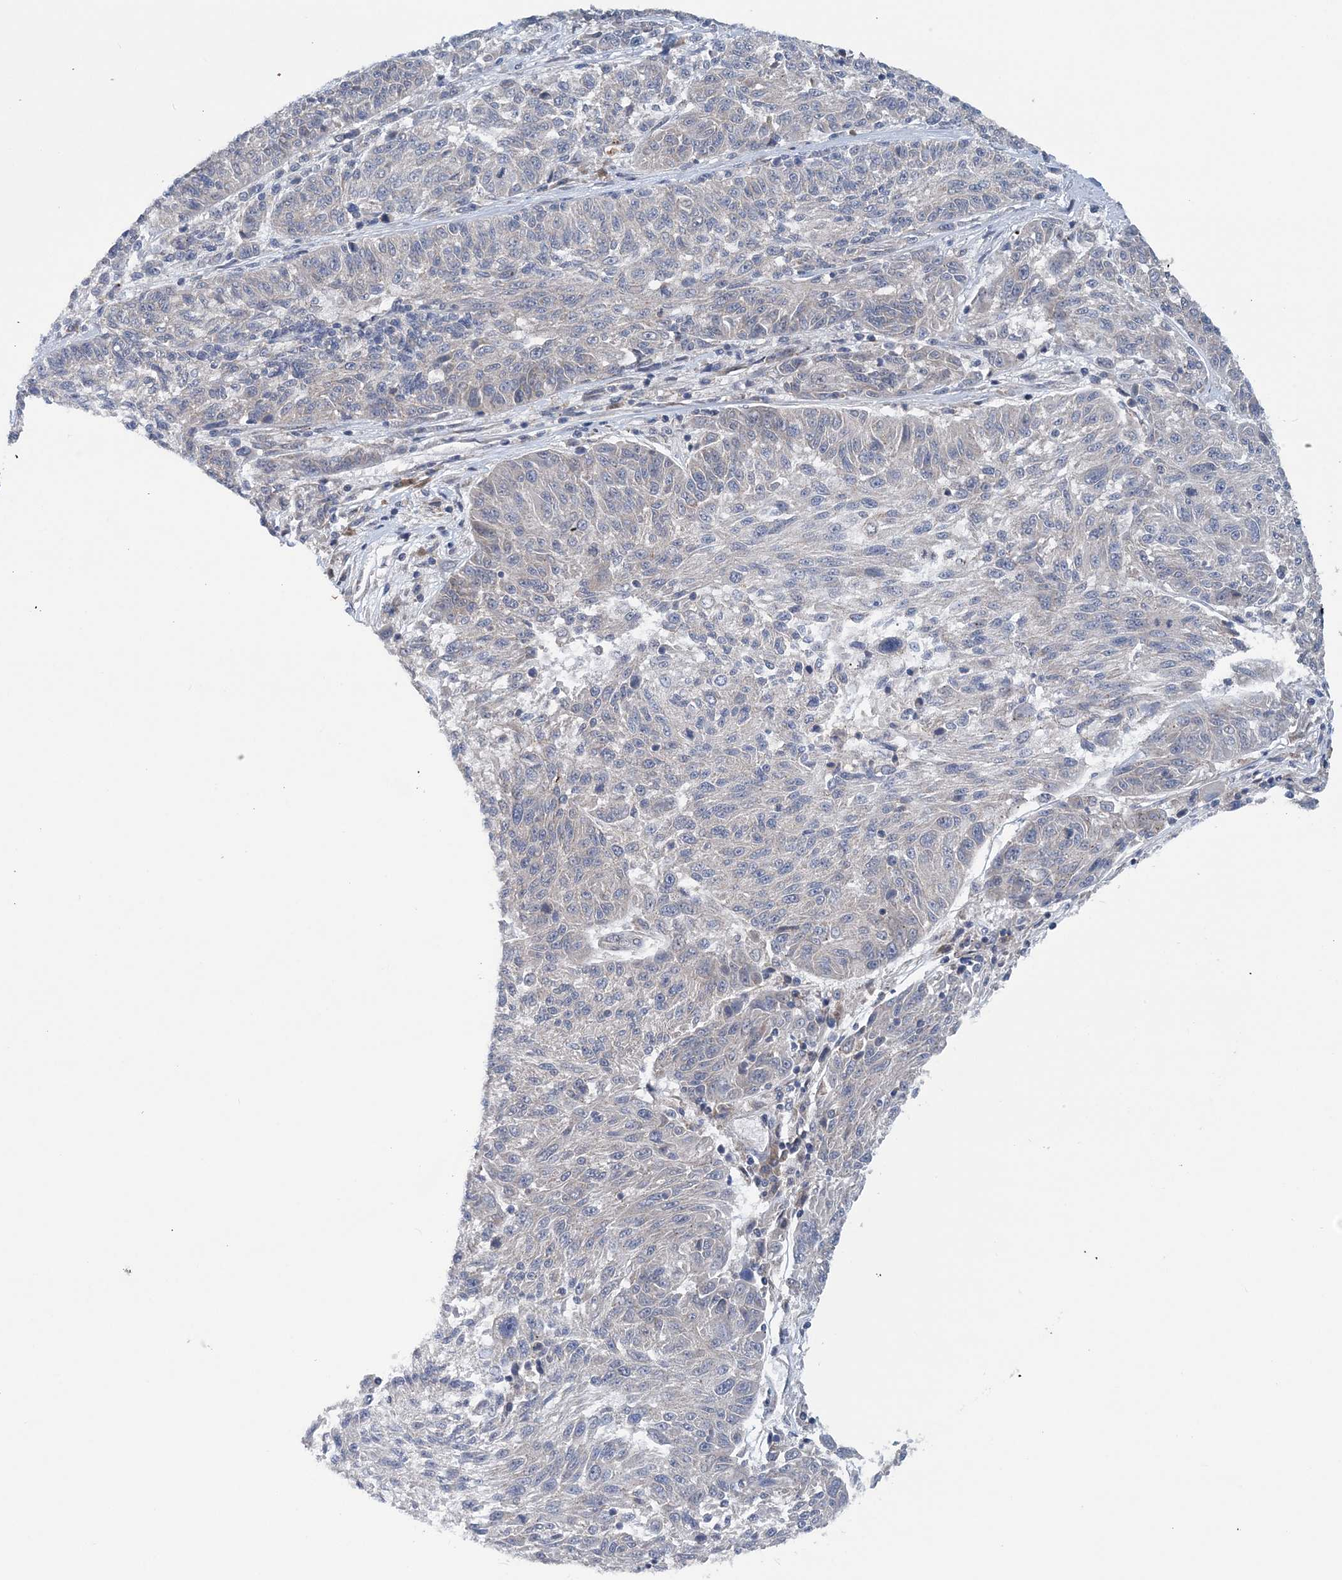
{"staining": {"intensity": "negative", "quantity": "none", "location": "none"}, "tissue": "melanoma", "cell_type": "Tumor cells", "image_type": "cancer", "snomed": [{"axis": "morphology", "description": "Malignant melanoma, NOS"}, {"axis": "topography", "description": "Skin"}], "caption": "Tumor cells are negative for brown protein staining in melanoma.", "gene": "COPE", "patient": {"sex": "male", "age": 53}}